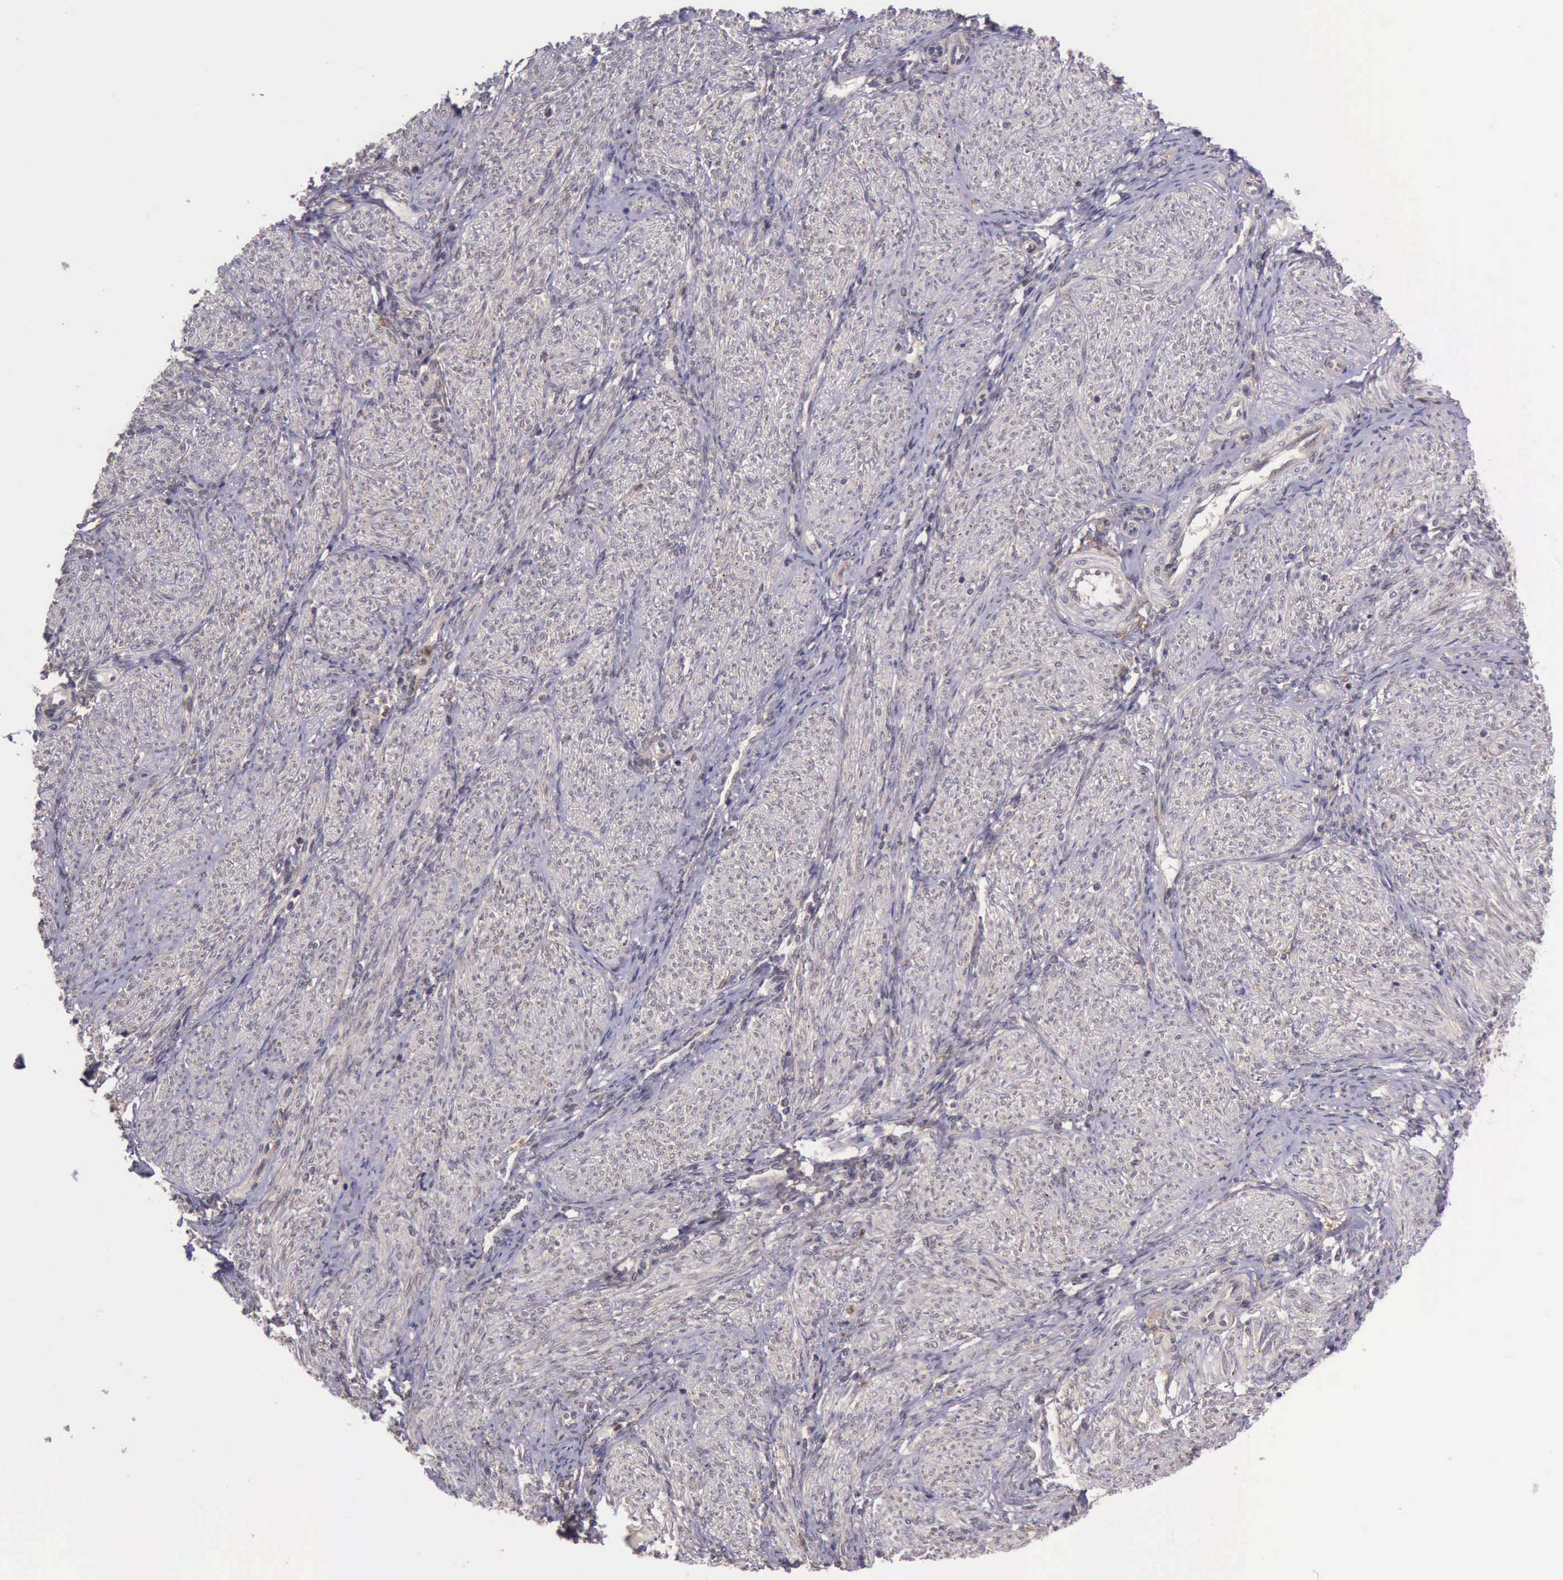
{"staining": {"intensity": "negative", "quantity": "none", "location": "none"}, "tissue": "endometrium", "cell_type": "Cells in endometrial stroma", "image_type": "normal", "snomed": [{"axis": "morphology", "description": "Normal tissue, NOS"}, {"axis": "topography", "description": "Endometrium"}], "caption": "The image displays no significant expression in cells in endometrial stroma of endometrium.", "gene": "PRICKLE3", "patient": {"sex": "female", "age": 36}}